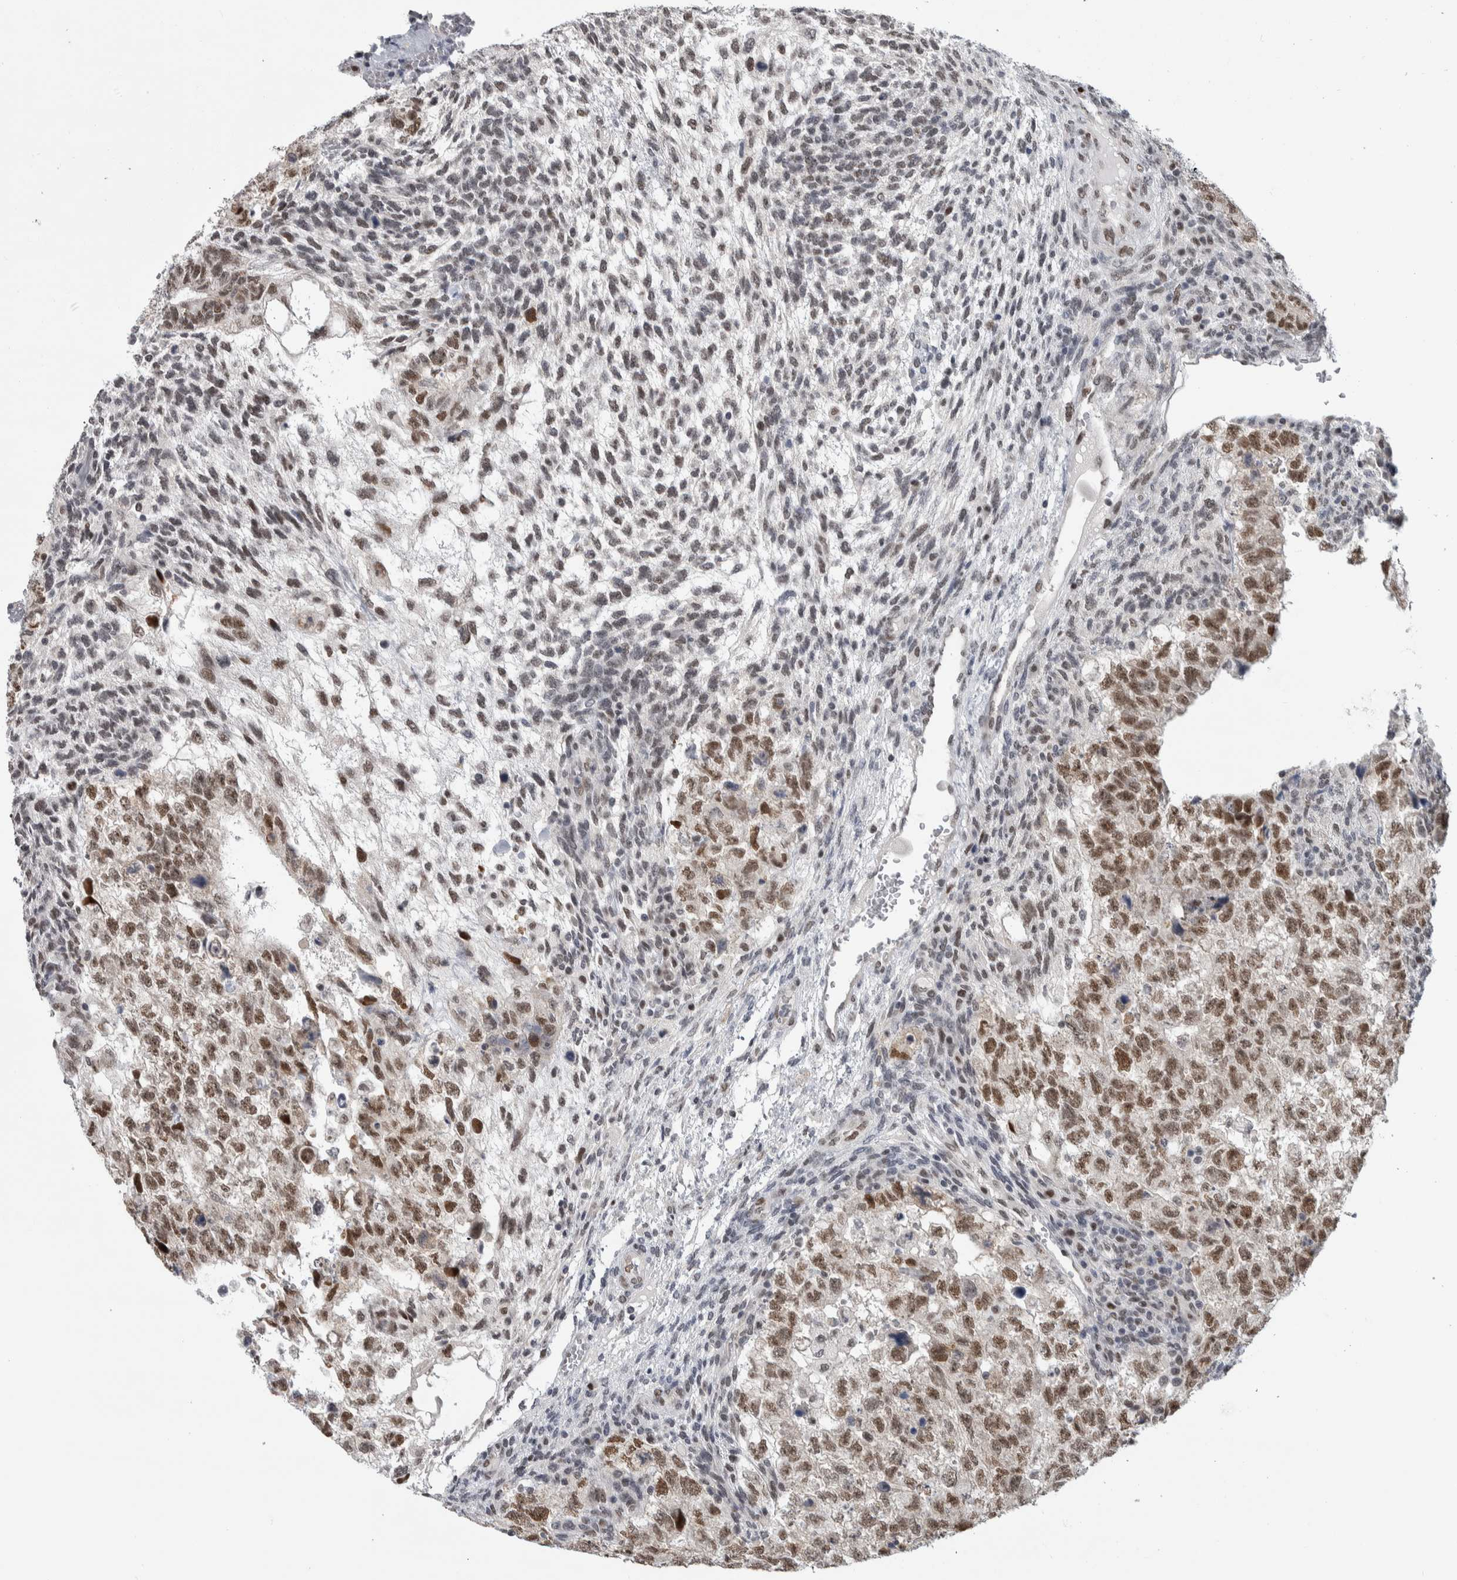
{"staining": {"intensity": "moderate", "quantity": ">75%", "location": "nuclear"}, "tissue": "testis cancer", "cell_type": "Tumor cells", "image_type": "cancer", "snomed": [{"axis": "morphology", "description": "Carcinoma, Embryonal, NOS"}, {"axis": "topography", "description": "Testis"}], "caption": "Brown immunohistochemical staining in human embryonal carcinoma (testis) reveals moderate nuclear staining in approximately >75% of tumor cells.", "gene": "HEXIM2", "patient": {"sex": "male", "age": 36}}